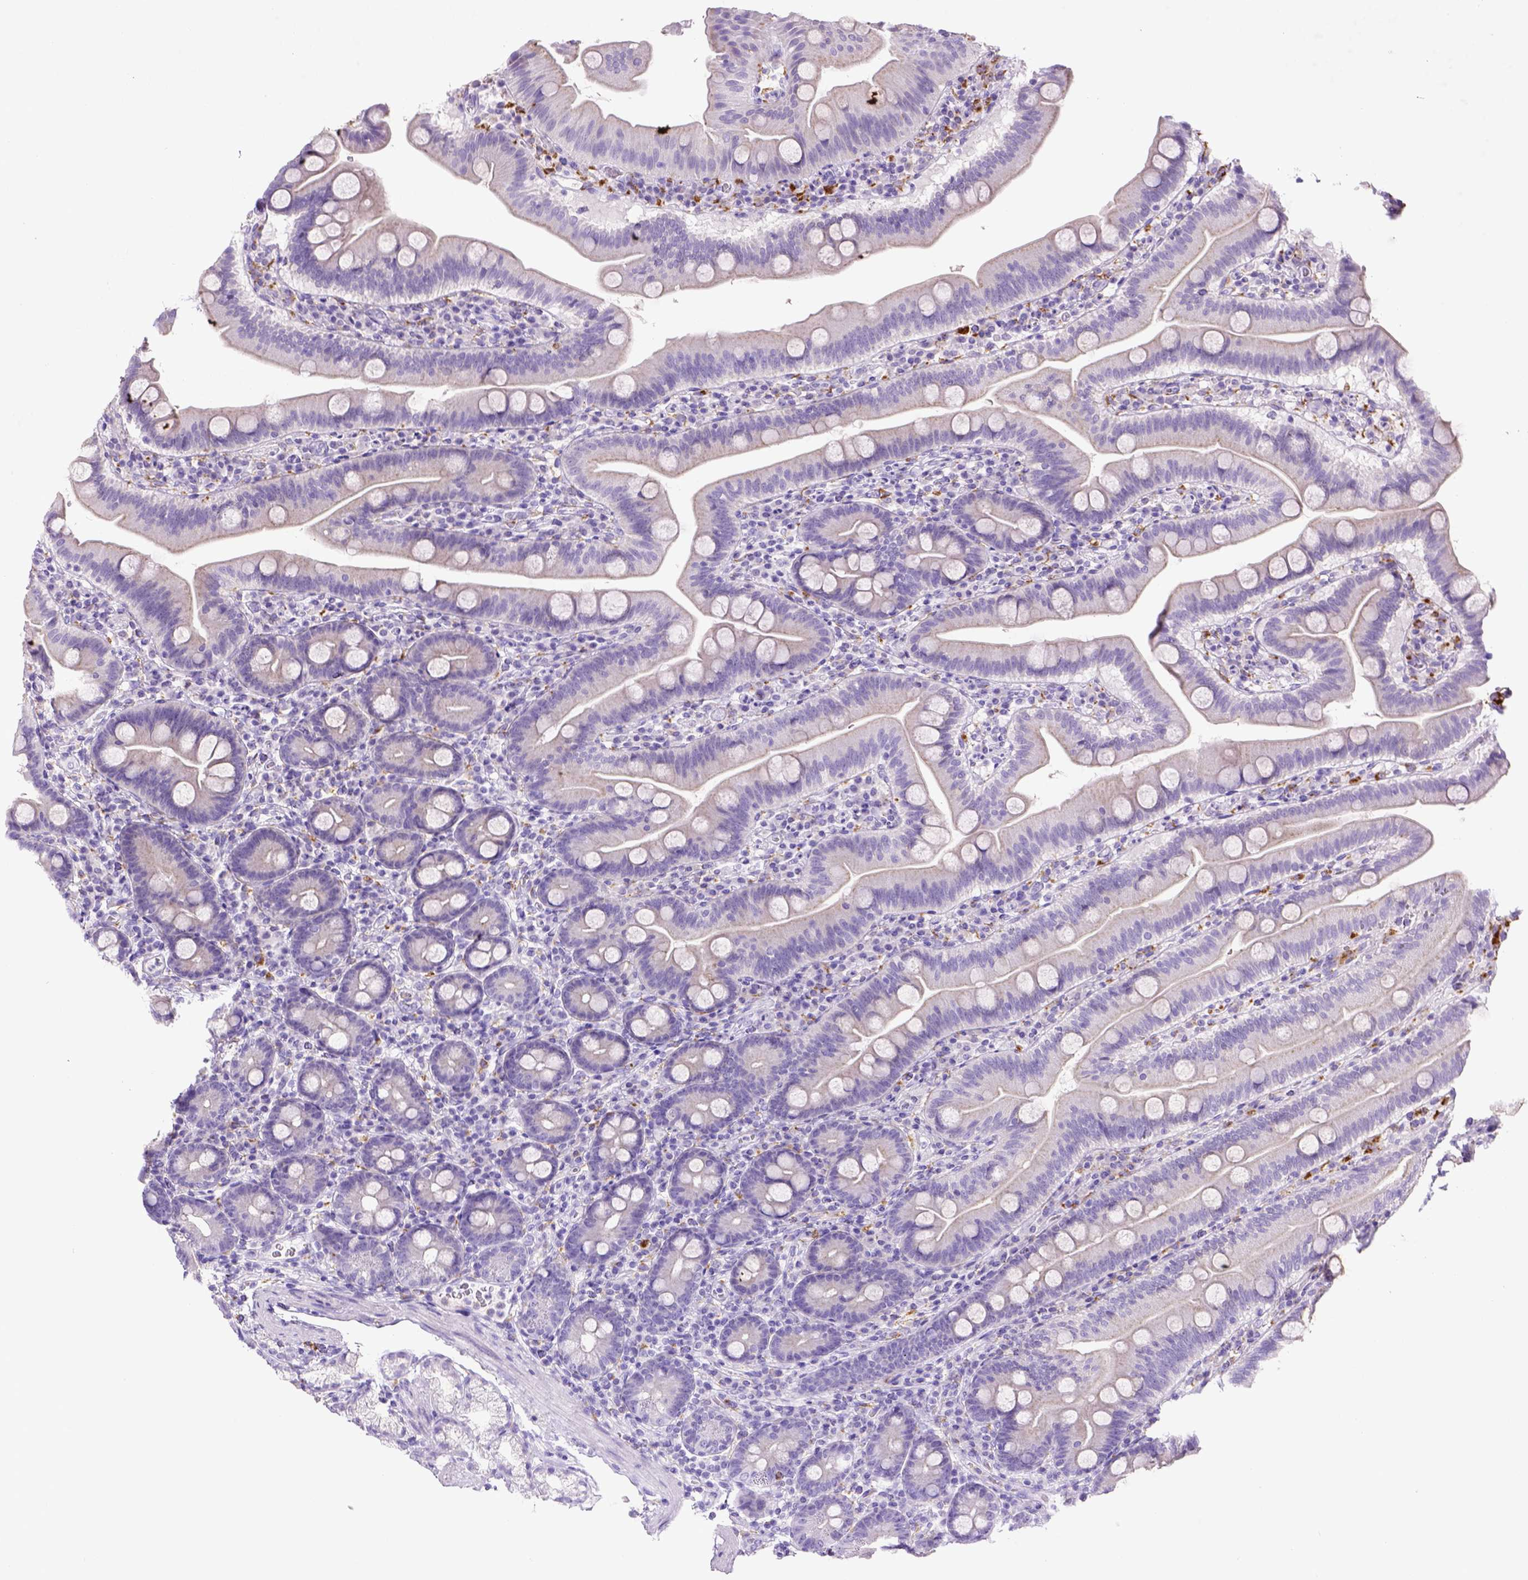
{"staining": {"intensity": "negative", "quantity": "none", "location": "none"}, "tissue": "duodenum", "cell_type": "Glandular cells", "image_type": "normal", "snomed": [{"axis": "morphology", "description": "Normal tissue, NOS"}, {"axis": "topography", "description": "Duodenum"}], "caption": "Immunohistochemistry (IHC) of normal duodenum demonstrates no positivity in glandular cells.", "gene": "CD68", "patient": {"sex": "male", "age": 59}}